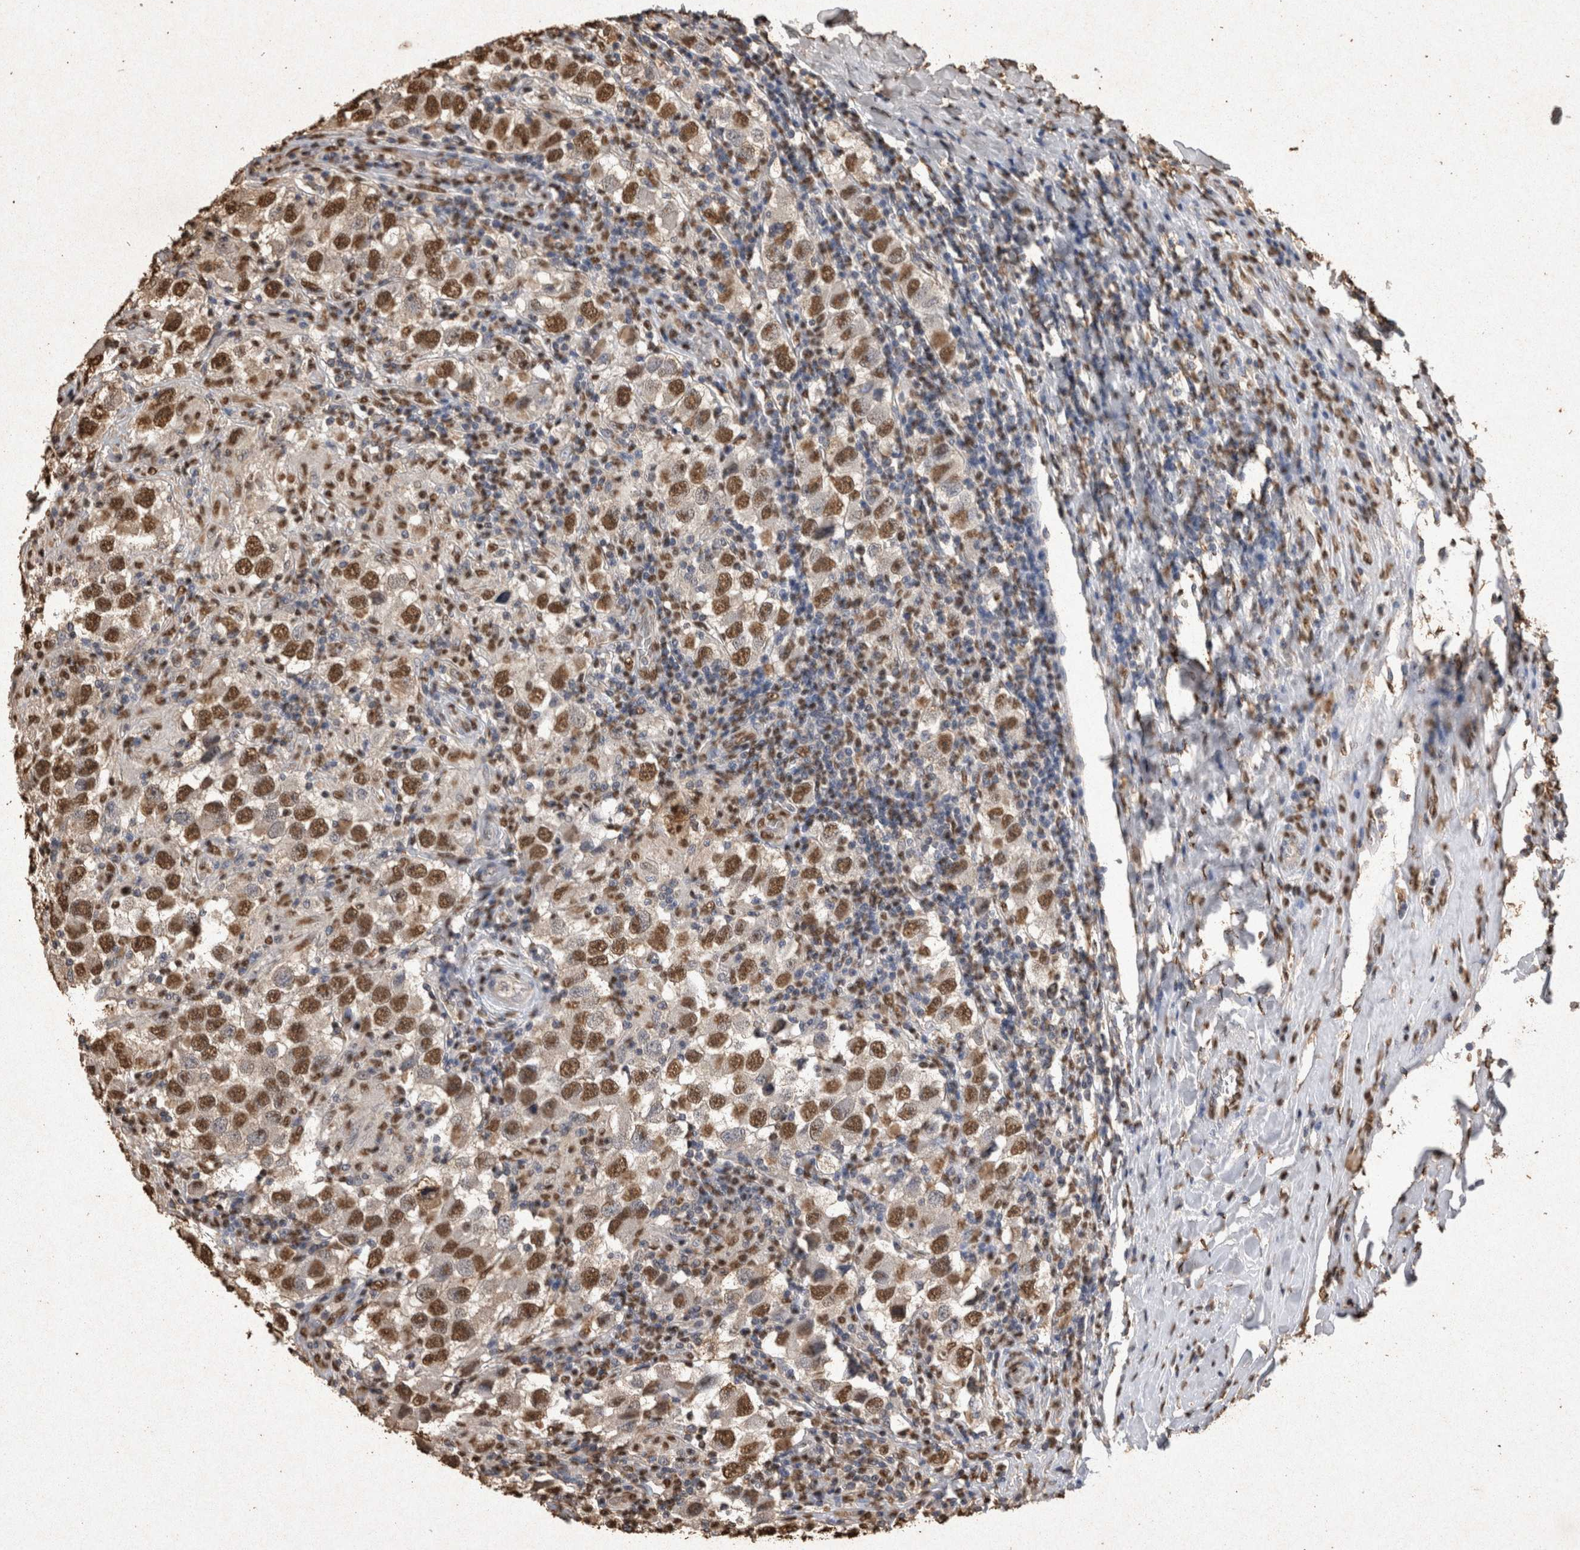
{"staining": {"intensity": "strong", "quantity": ">75%", "location": "nuclear"}, "tissue": "testis cancer", "cell_type": "Tumor cells", "image_type": "cancer", "snomed": [{"axis": "morphology", "description": "Carcinoma, Embryonal, NOS"}, {"axis": "topography", "description": "Testis"}], "caption": "This is a photomicrograph of immunohistochemistry staining of testis embryonal carcinoma, which shows strong expression in the nuclear of tumor cells.", "gene": "OAS2", "patient": {"sex": "male", "age": 21}}